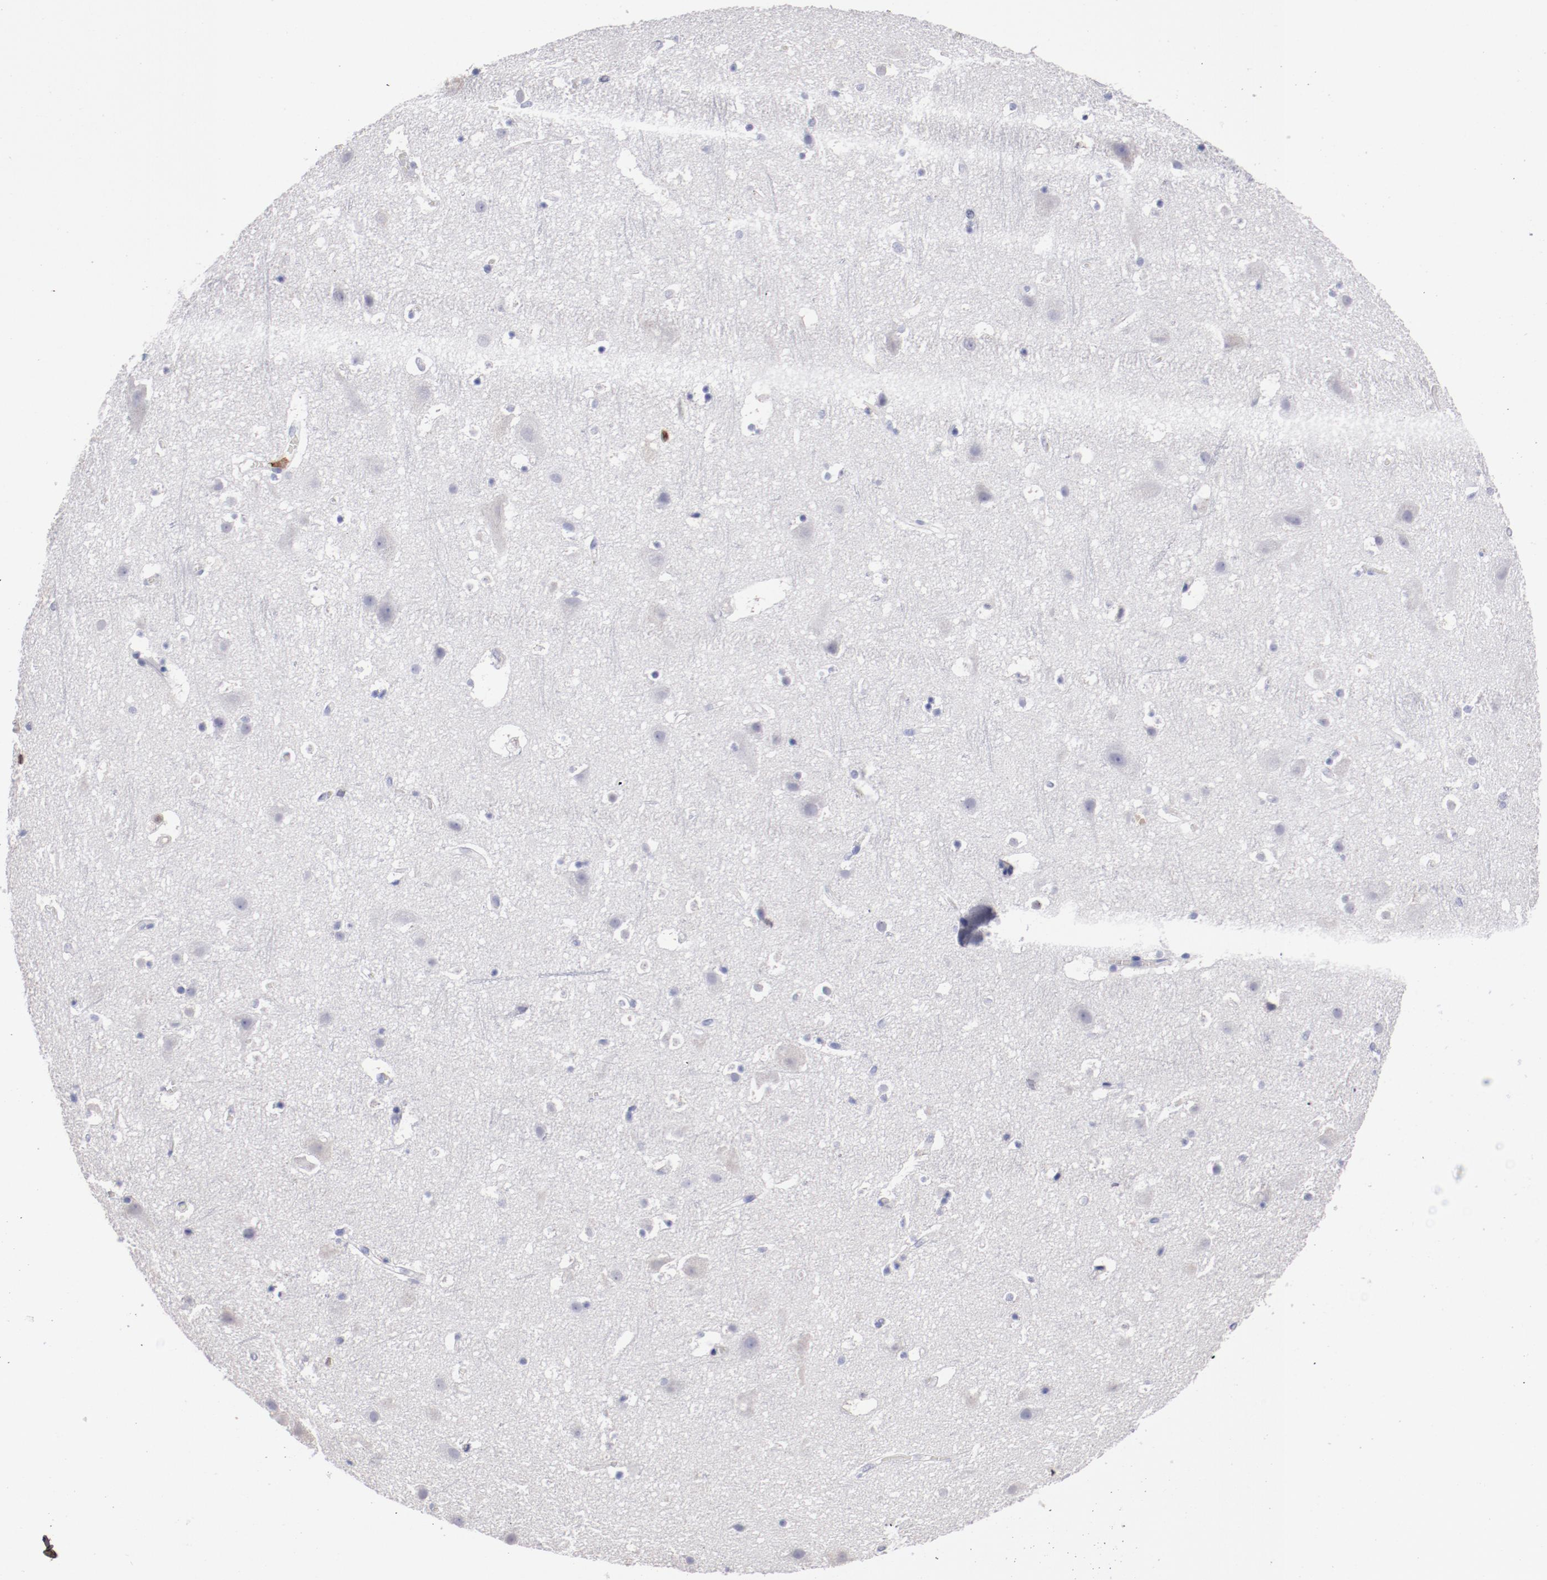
{"staining": {"intensity": "negative", "quantity": "none", "location": "none"}, "tissue": "cerebral cortex", "cell_type": "Endothelial cells", "image_type": "normal", "snomed": [{"axis": "morphology", "description": "Normal tissue, NOS"}, {"axis": "topography", "description": "Cerebral cortex"}], "caption": "Immunohistochemical staining of normal cerebral cortex exhibits no significant expression in endothelial cells. (DAB immunohistochemistry (IHC) visualized using brightfield microscopy, high magnification).", "gene": "FGR", "patient": {"sex": "male", "age": 45}}